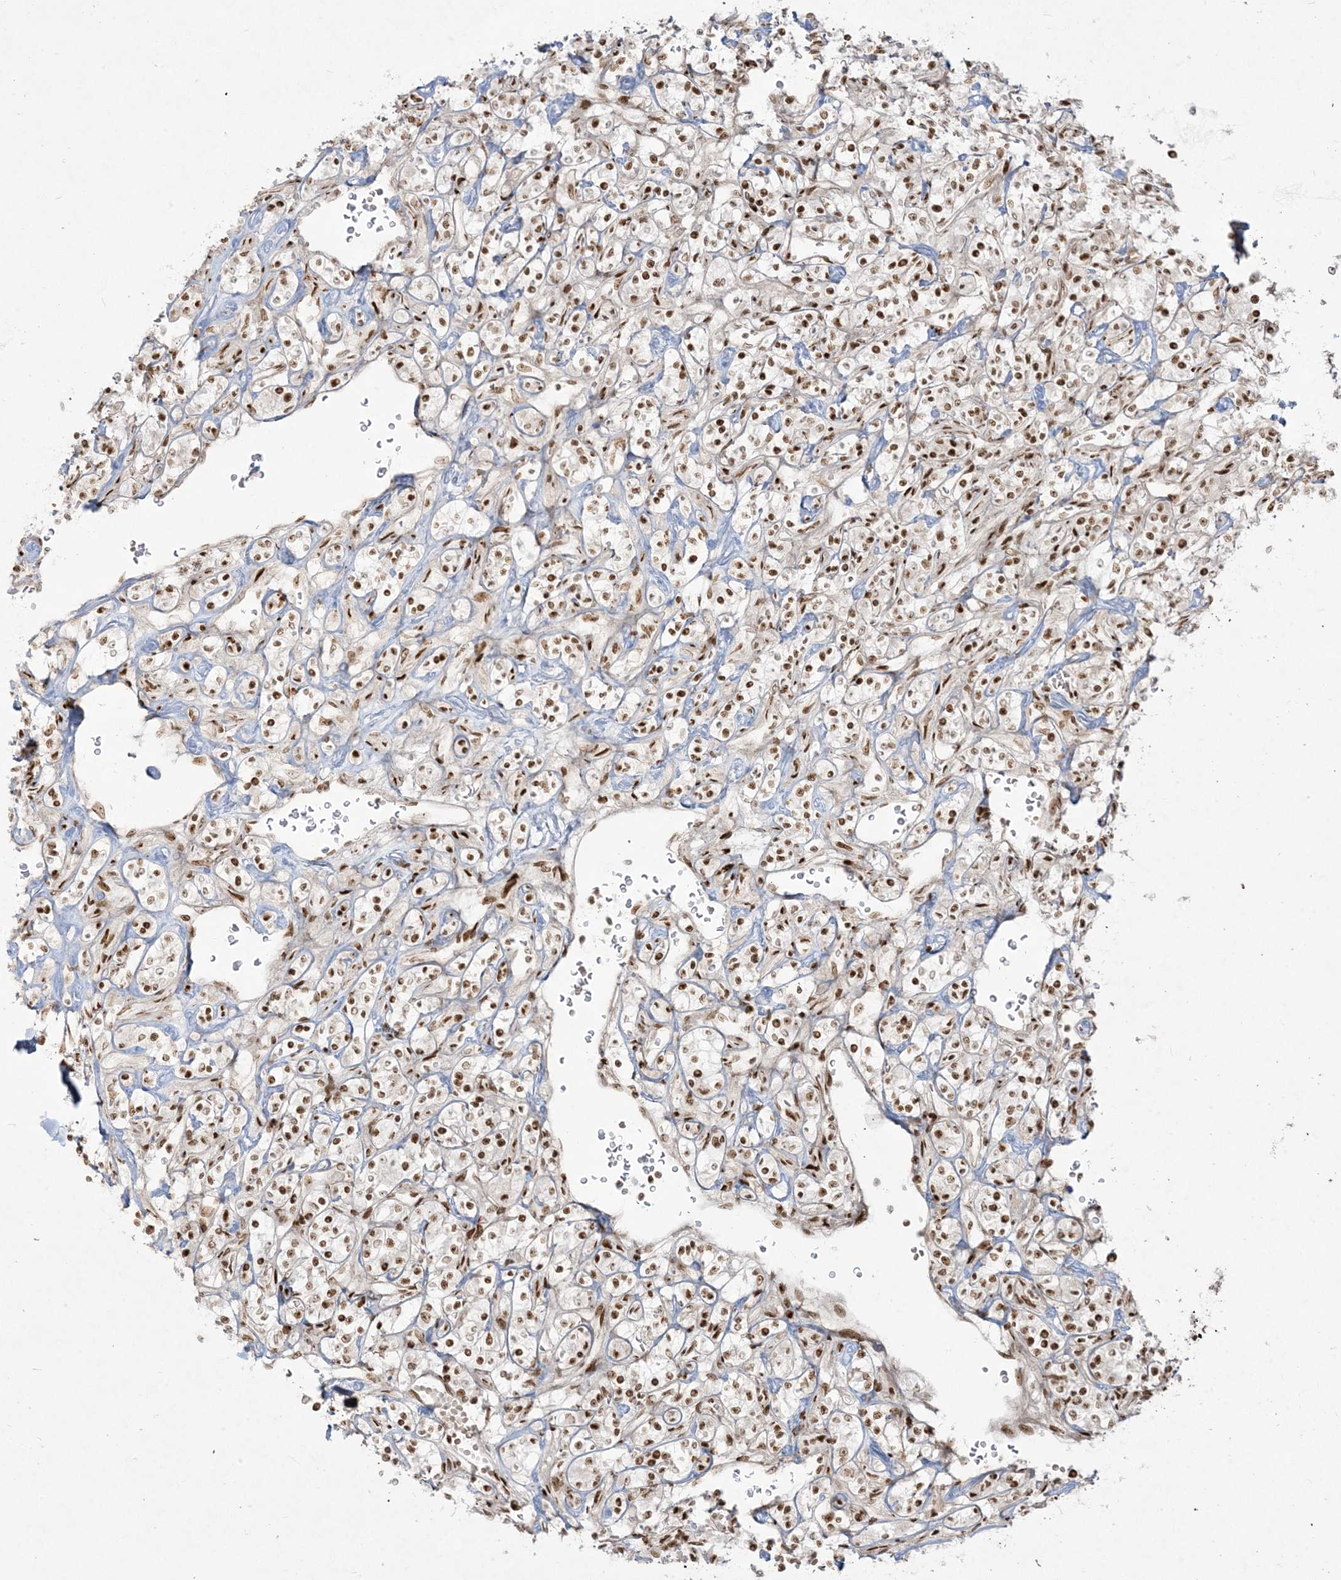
{"staining": {"intensity": "moderate", "quantity": ">75%", "location": "nuclear"}, "tissue": "renal cancer", "cell_type": "Tumor cells", "image_type": "cancer", "snomed": [{"axis": "morphology", "description": "Adenocarcinoma, NOS"}, {"axis": "topography", "description": "Kidney"}], "caption": "Adenocarcinoma (renal) stained with a brown dye reveals moderate nuclear positive positivity in about >75% of tumor cells.", "gene": "RBM10", "patient": {"sex": "male", "age": 77}}